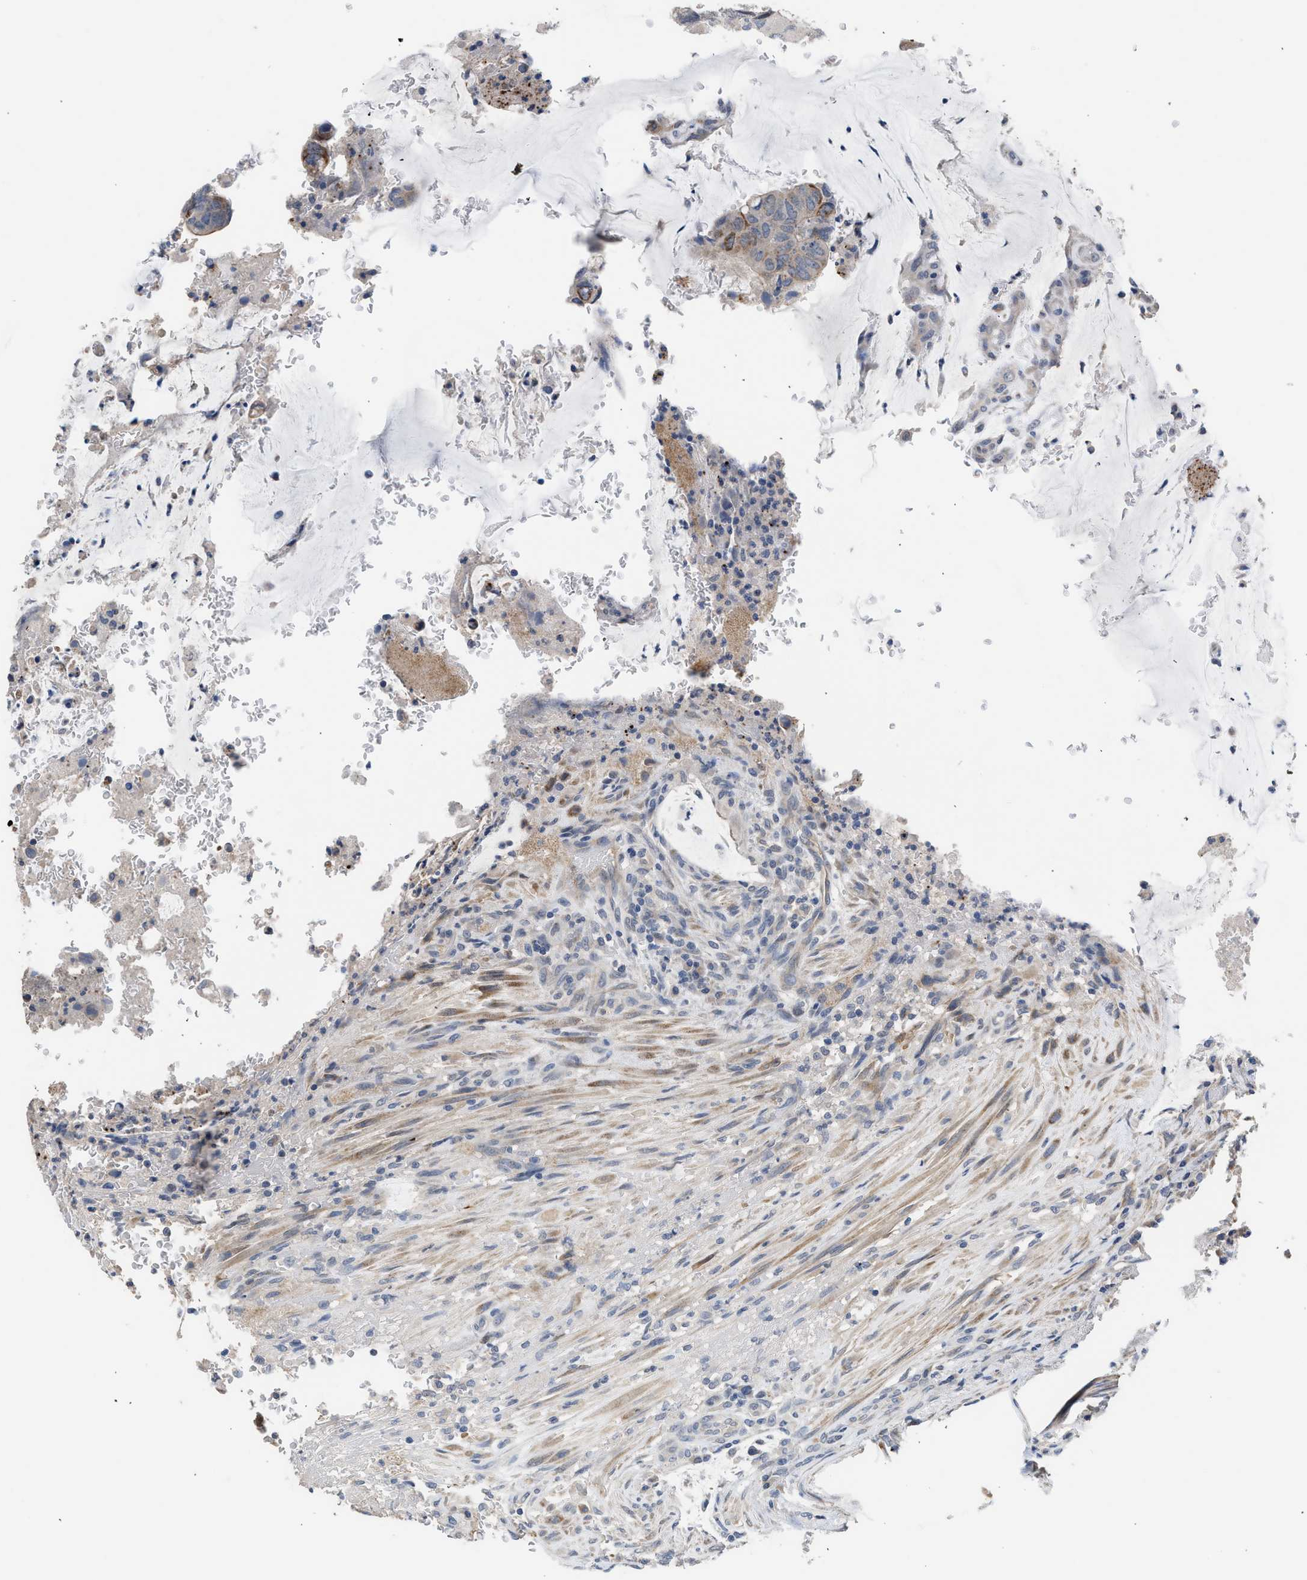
{"staining": {"intensity": "weak", "quantity": "<25%", "location": "cytoplasmic/membranous"}, "tissue": "colorectal cancer", "cell_type": "Tumor cells", "image_type": "cancer", "snomed": [{"axis": "morphology", "description": "Normal tissue, NOS"}, {"axis": "morphology", "description": "Adenocarcinoma, NOS"}, {"axis": "topography", "description": "Rectum"}], "caption": "This is a histopathology image of immunohistochemistry (IHC) staining of adenocarcinoma (colorectal), which shows no positivity in tumor cells. (Immunohistochemistry, brightfield microscopy, high magnification).", "gene": "CSF3R", "patient": {"sex": "male", "age": 92}}